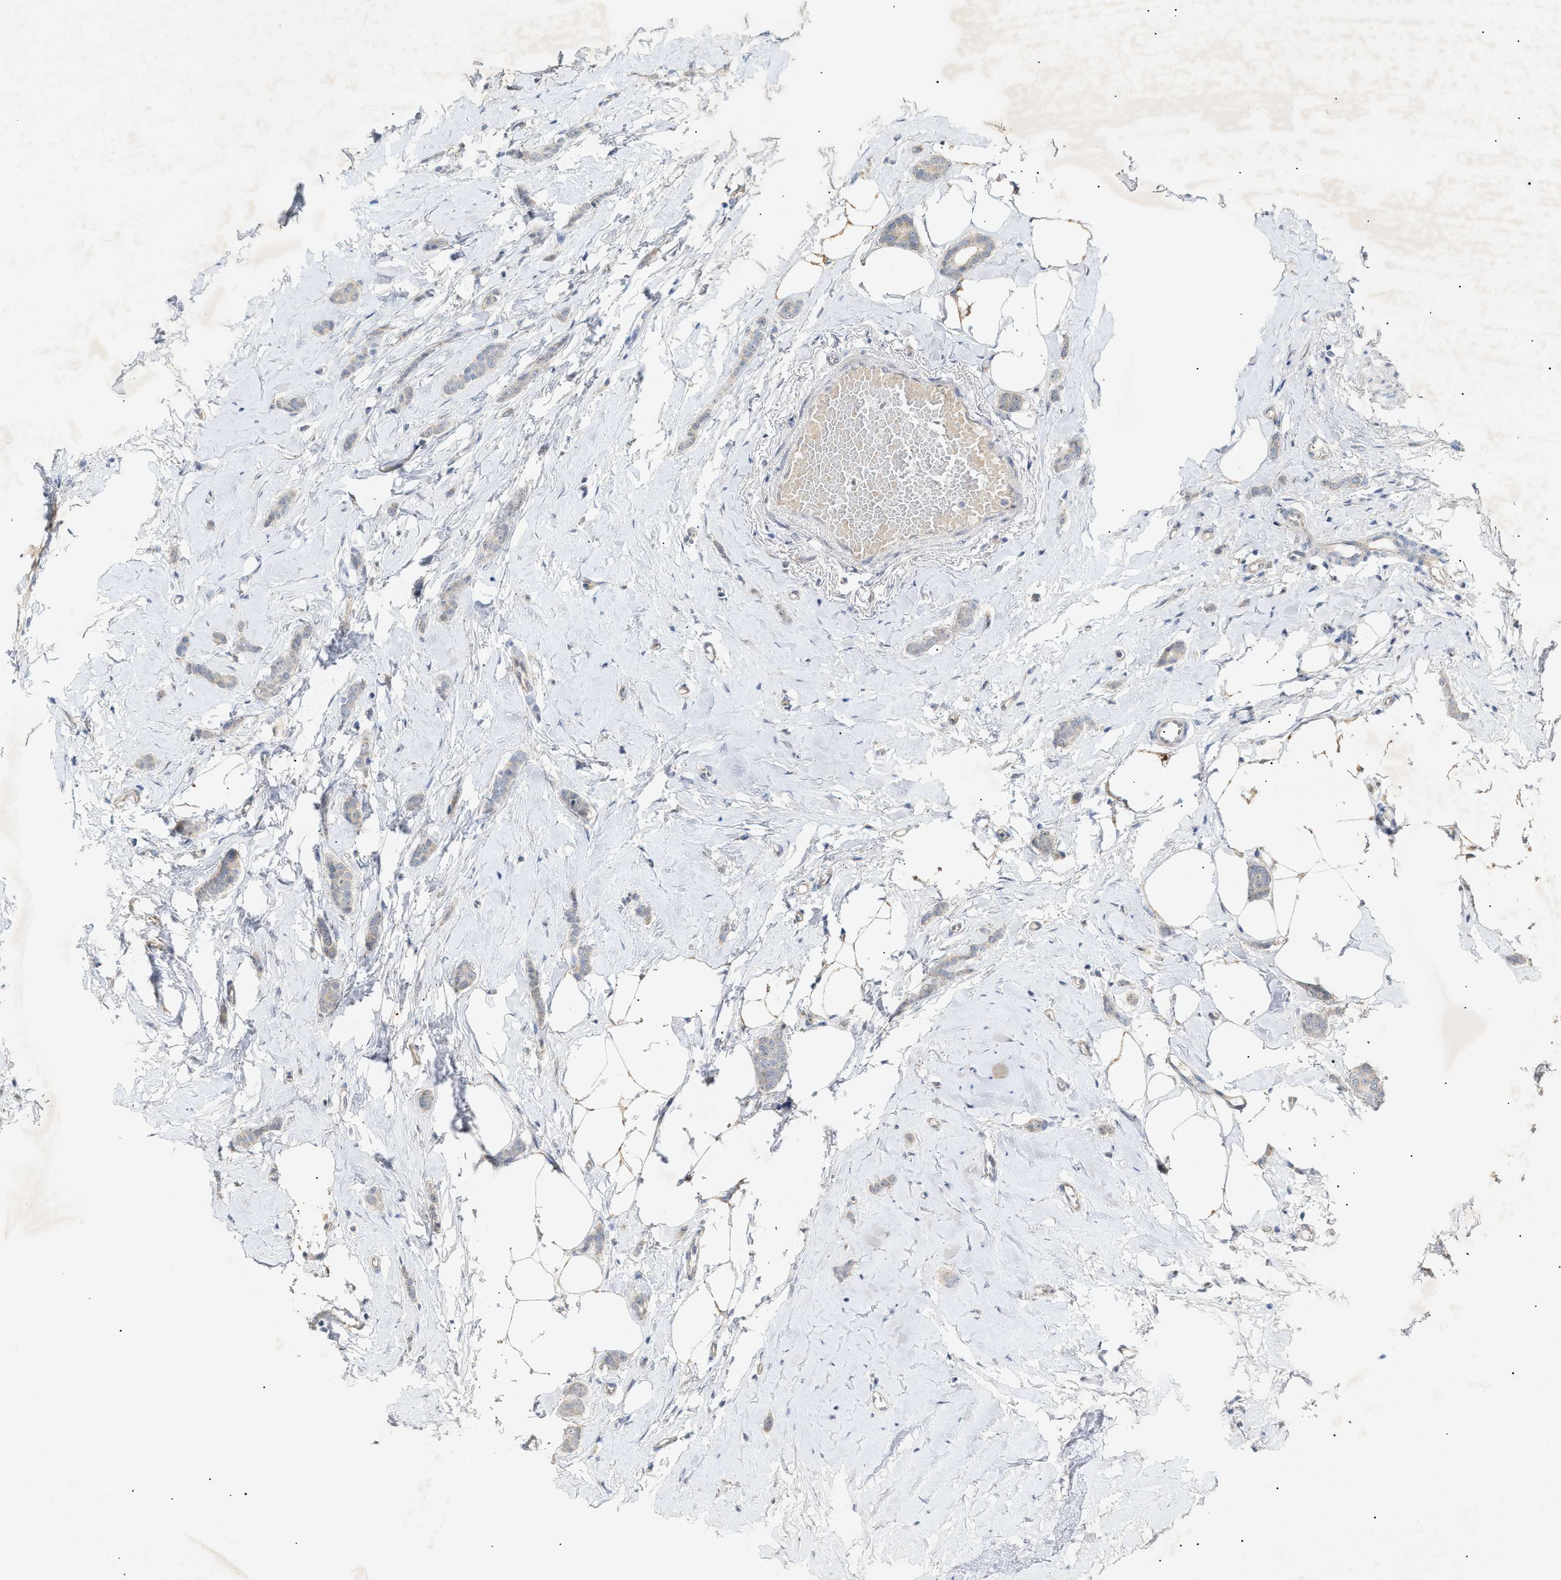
{"staining": {"intensity": "weak", "quantity": "<25%", "location": "cytoplasmic/membranous"}, "tissue": "breast cancer", "cell_type": "Tumor cells", "image_type": "cancer", "snomed": [{"axis": "morphology", "description": "Lobular carcinoma"}, {"axis": "topography", "description": "Skin"}, {"axis": "topography", "description": "Breast"}], "caption": "Protein analysis of breast cancer reveals no significant staining in tumor cells.", "gene": "SLC25A31", "patient": {"sex": "female", "age": 46}}